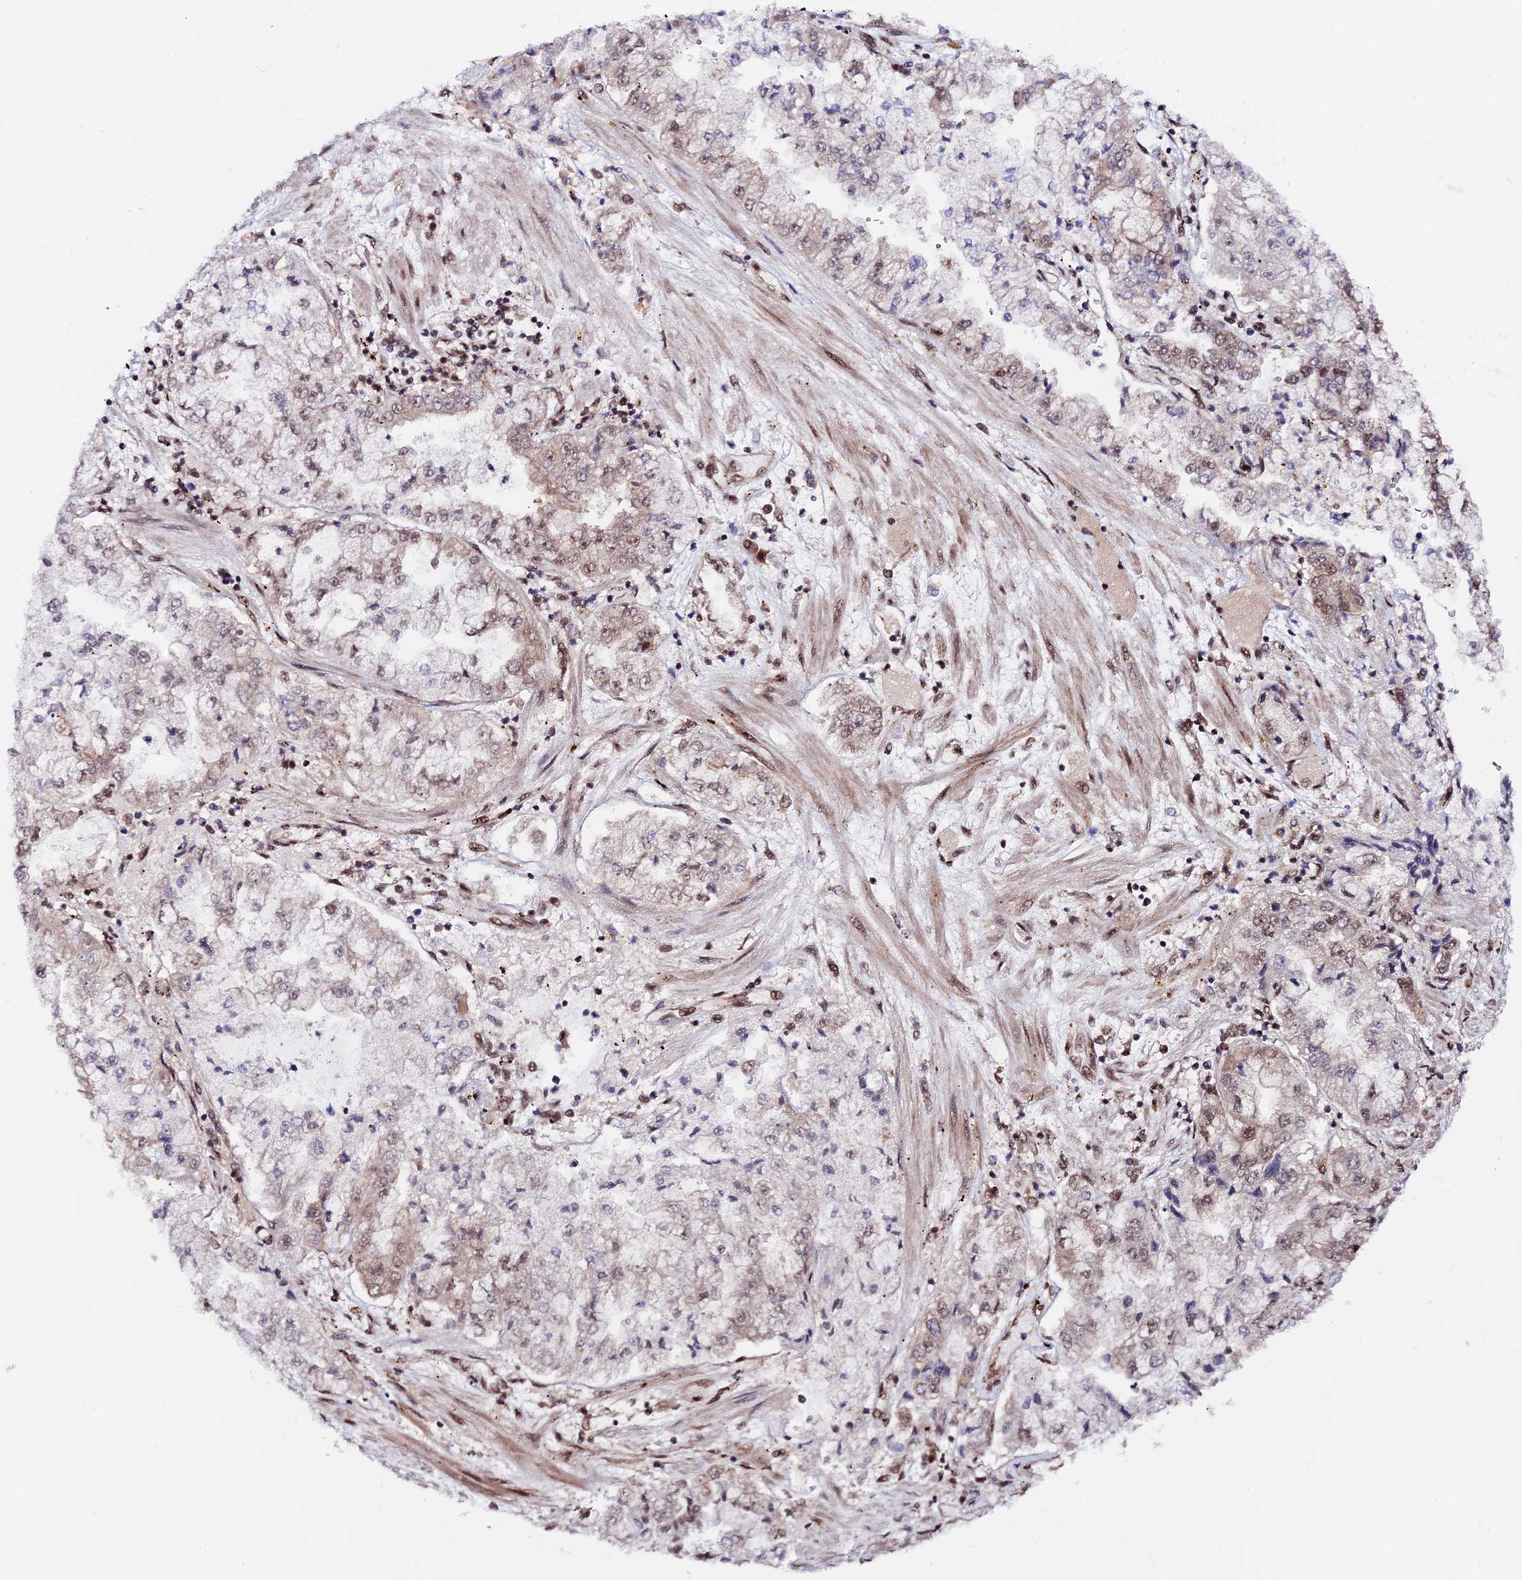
{"staining": {"intensity": "moderate", "quantity": "25%-75%", "location": "nuclear"}, "tissue": "stomach cancer", "cell_type": "Tumor cells", "image_type": "cancer", "snomed": [{"axis": "morphology", "description": "Adenocarcinoma, NOS"}, {"axis": "topography", "description": "Stomach"}], "caption": "Immunohistochemical staining of stomach cancer reveals medium levels of moderate nuclear protein positivity in about 25%-75% of tumor cells. The staining was performed using DAB to visualize the protein expression in brown, while the nuclei were stained in blue with hematoxylin (Magnification: 20x).", "gene": "RBM42", "patient": {"sex": "male", "age": 76}}